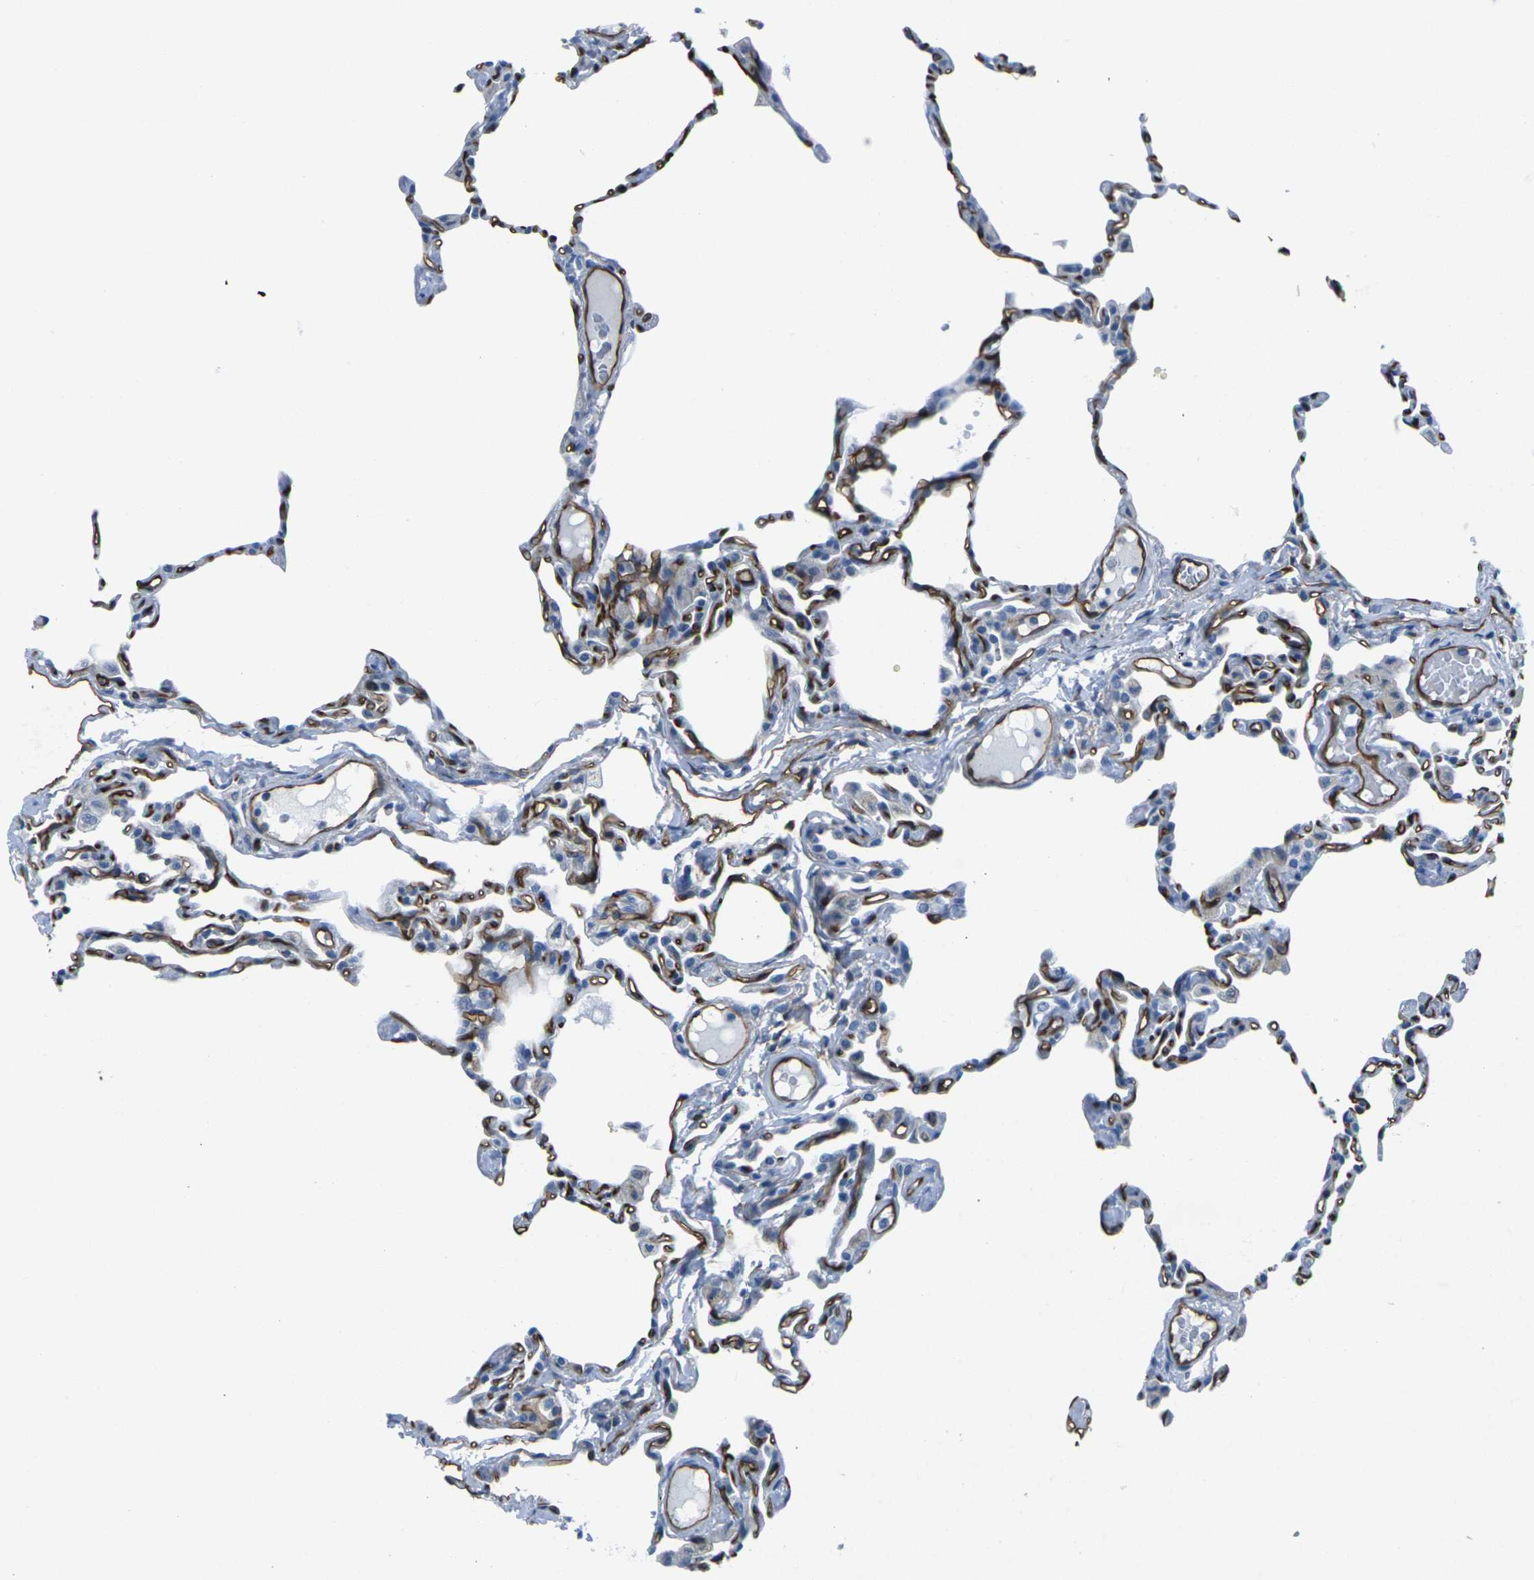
{"staining": {"intensity": "negative", "quantity": "none", "location": "none"}, "tissue": "lung", "cell_type": "Alveolar cells", "image_type": "normal", "snomed": [{"axis": "morphology", "description": "Normal tissue, NOS"}, {"axis": "topography", "description": "Lung"}], "caption": "DAB immunohistochemical staining of normal lung displays no significant expression in alveolar cells.", "gene": "HSPA12B", "patient": {"sex": "female", "age": 49}}